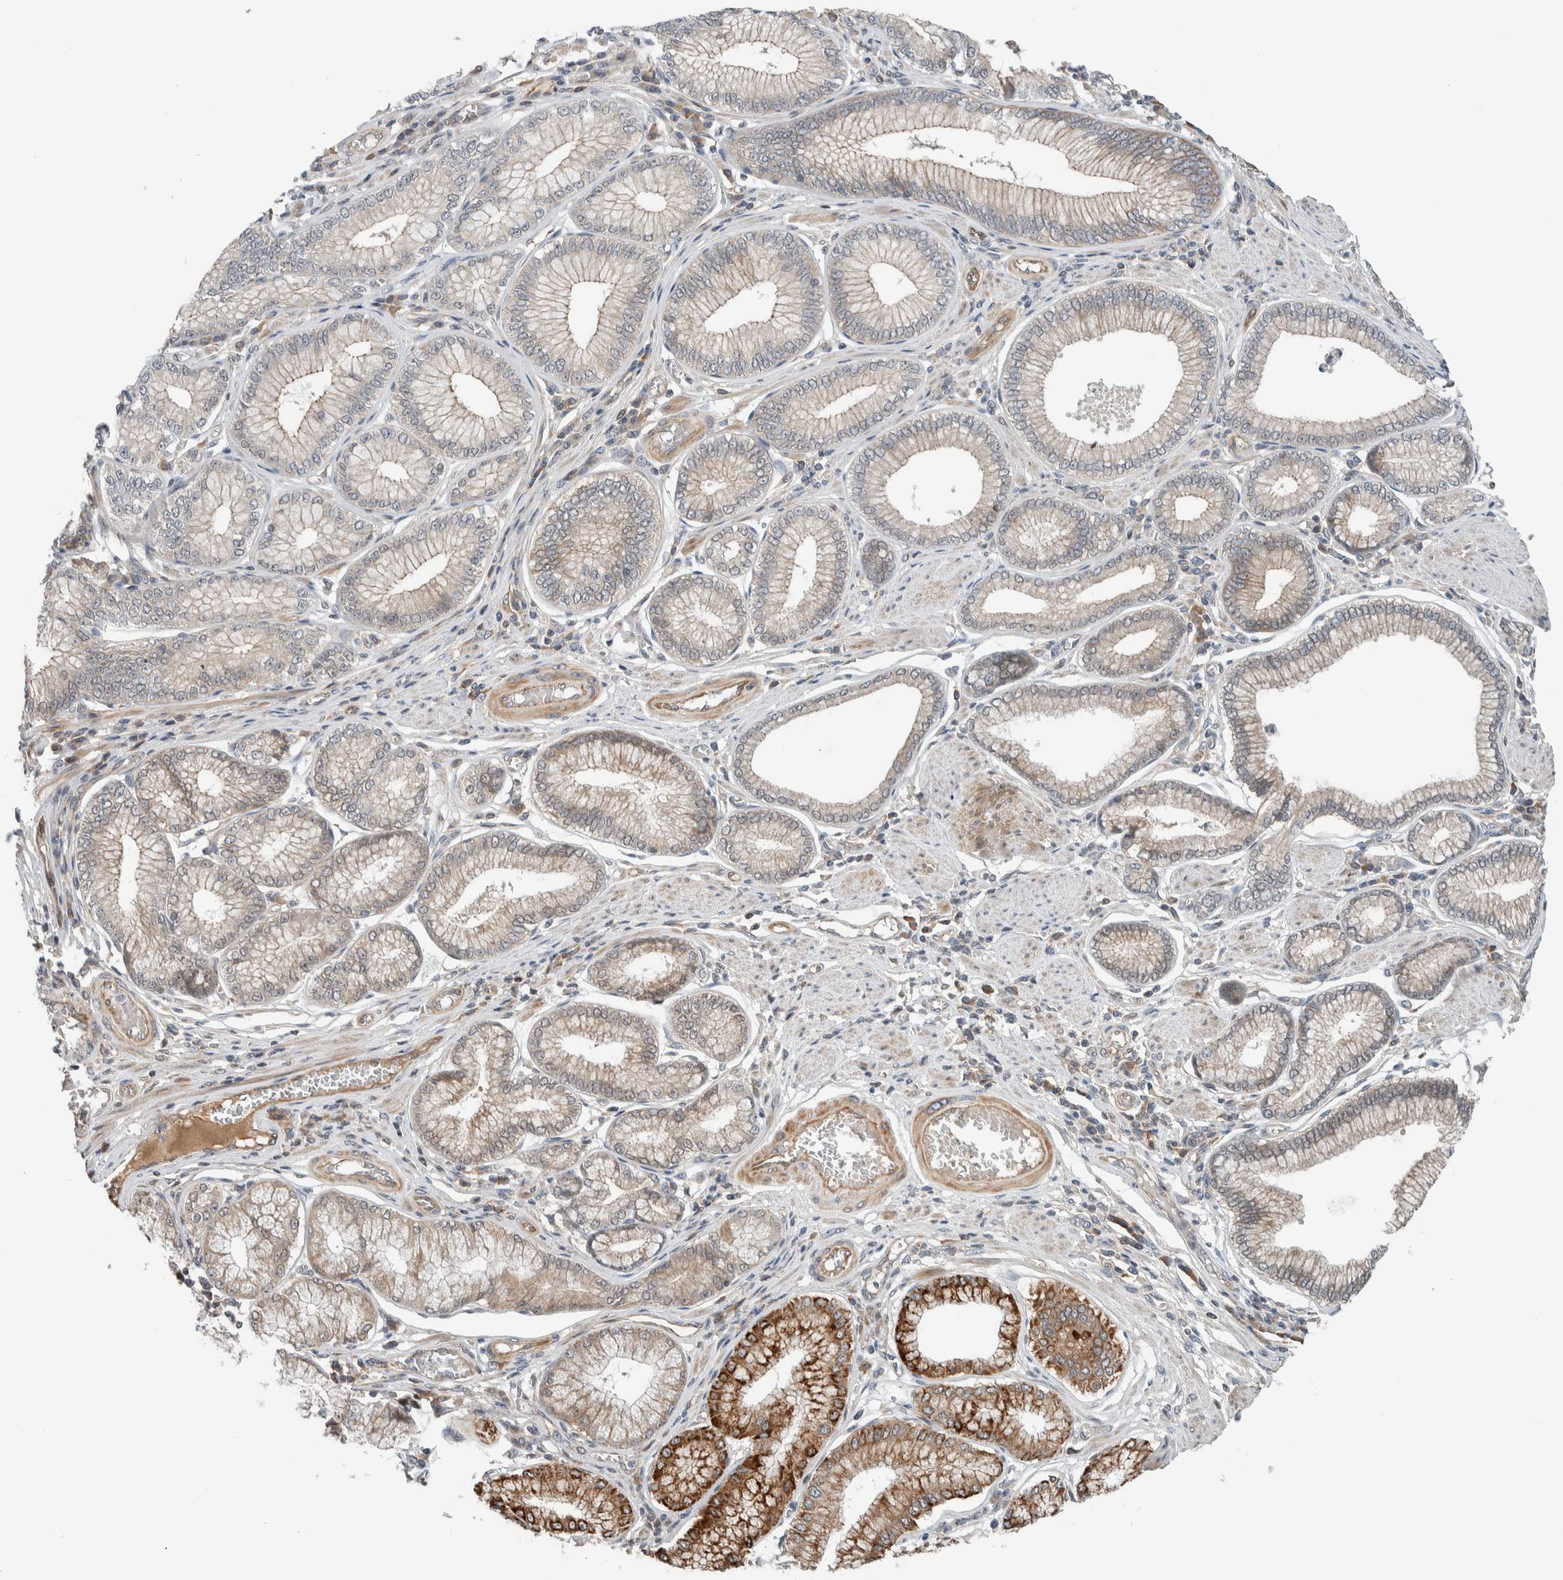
{"staining": {"intensity": "moderate", "quantity": "25%-75%", "location": "cytoplasmic/membranous"}, "tissue": "stomach cancer", "cell_type": "Tumor cells", "image_type": "cancer", "snomed": [{"axis": "morphology", "description": "Adenocarcinoma, NOS"}, {"axis": "topography", "description": "Stomach"}], "caption": "Stomach cancer (adenocarcinoma) stained for a protein demonstrates moderate cytoplasmic/membranous positivity in tumor cells.", "gene": "ARMC7", "patient": {"sex": "male", "age": 59}}